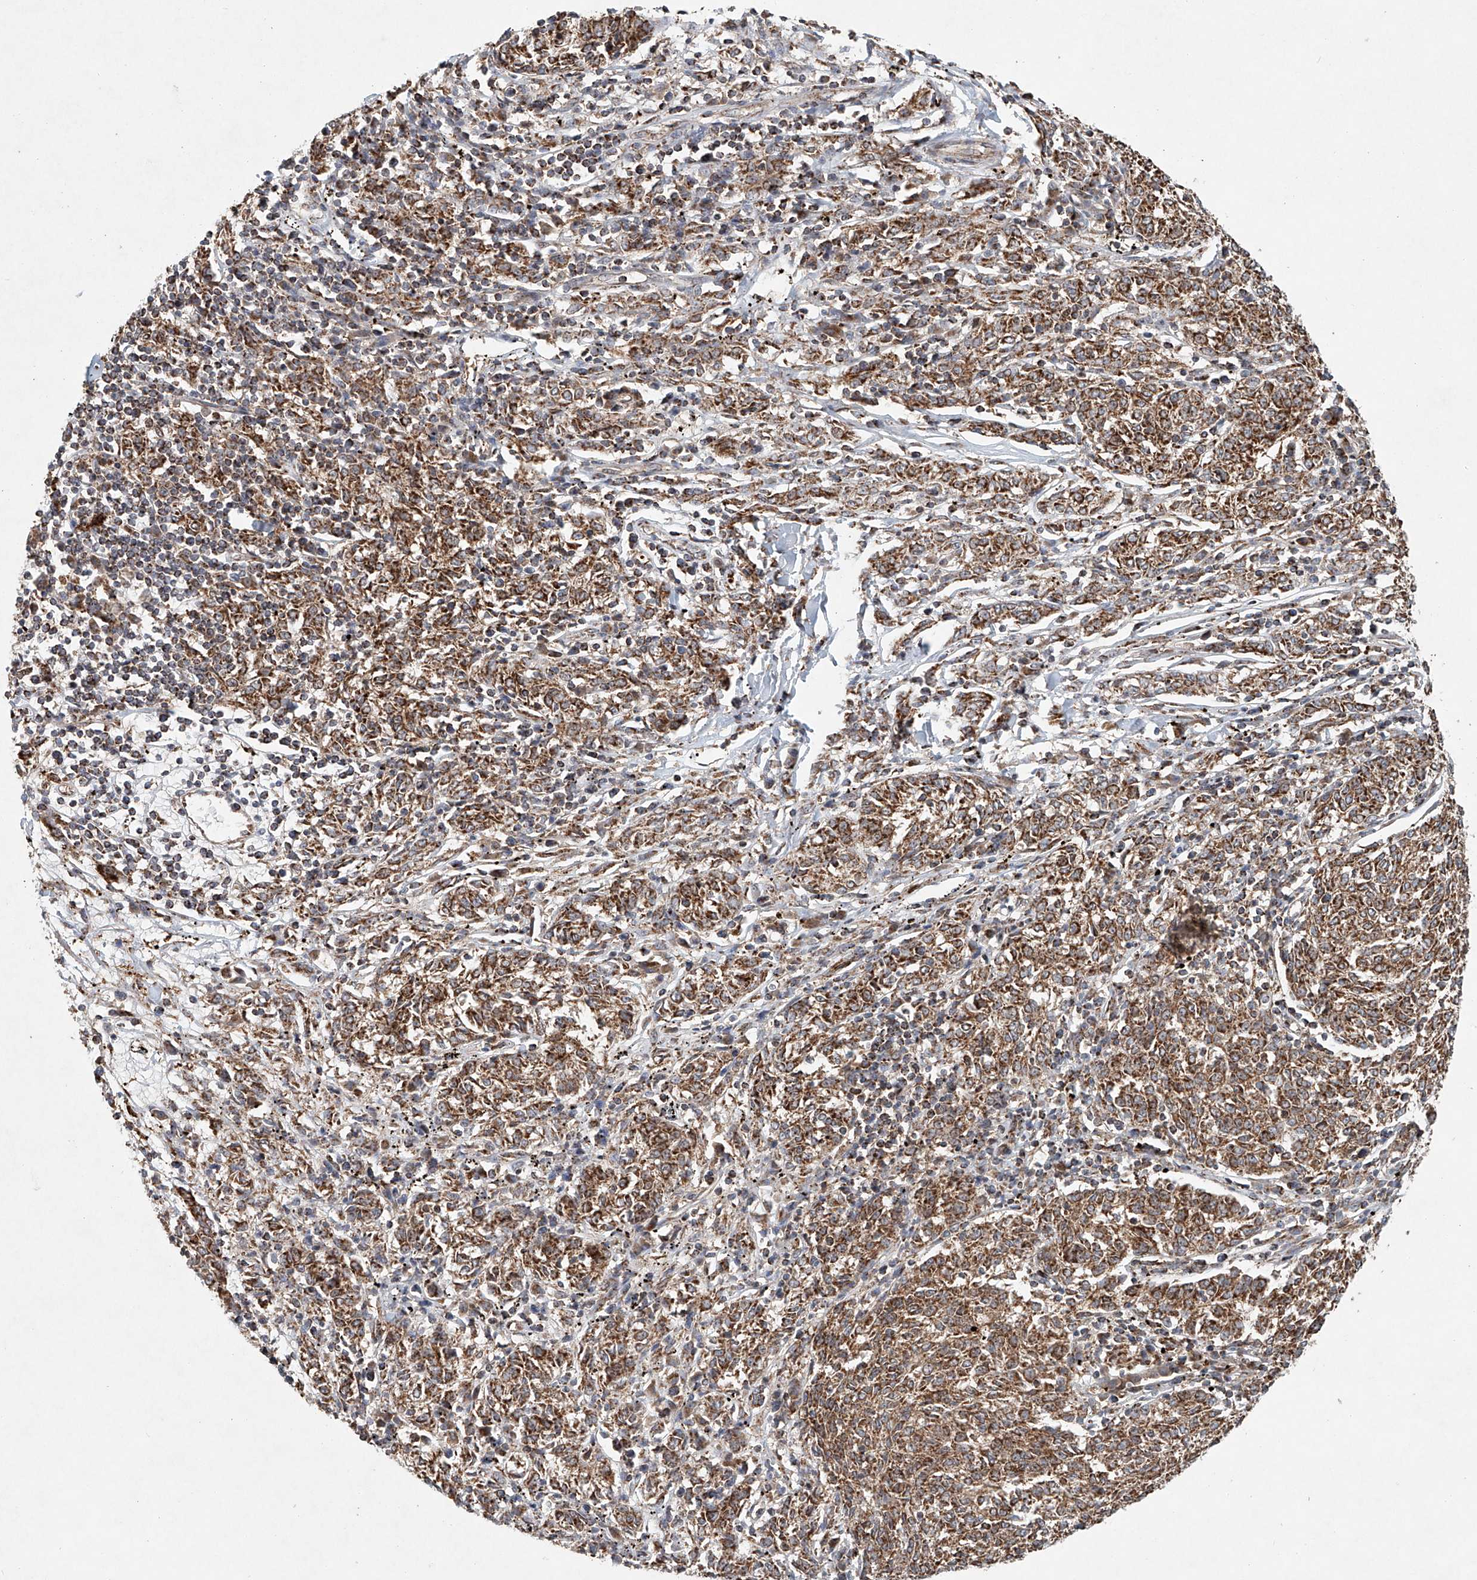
{"staining": {"intensity": "moderate", "quantity": ">75%", "location": "cytoplasmic/membranous"}, "tissue": "melanoma", "cell_type": "Tumor cells", "image_type": "cancer", "snomed": [{"axis": "morphology", "description": "Malignant melanoma, NOS"}, {"axis": "topography", "description": "Skin"}], "caption": "Protein staining exhibits moderate cytoplasmic/membranous positivity in approximately >75% of tumor cells in malignant melanoma. (brown staining indicates protein expression, while blue staining denotes nuclei).", "gene": "DCAF11", "patient": {"sex": "female", "age": 72}}